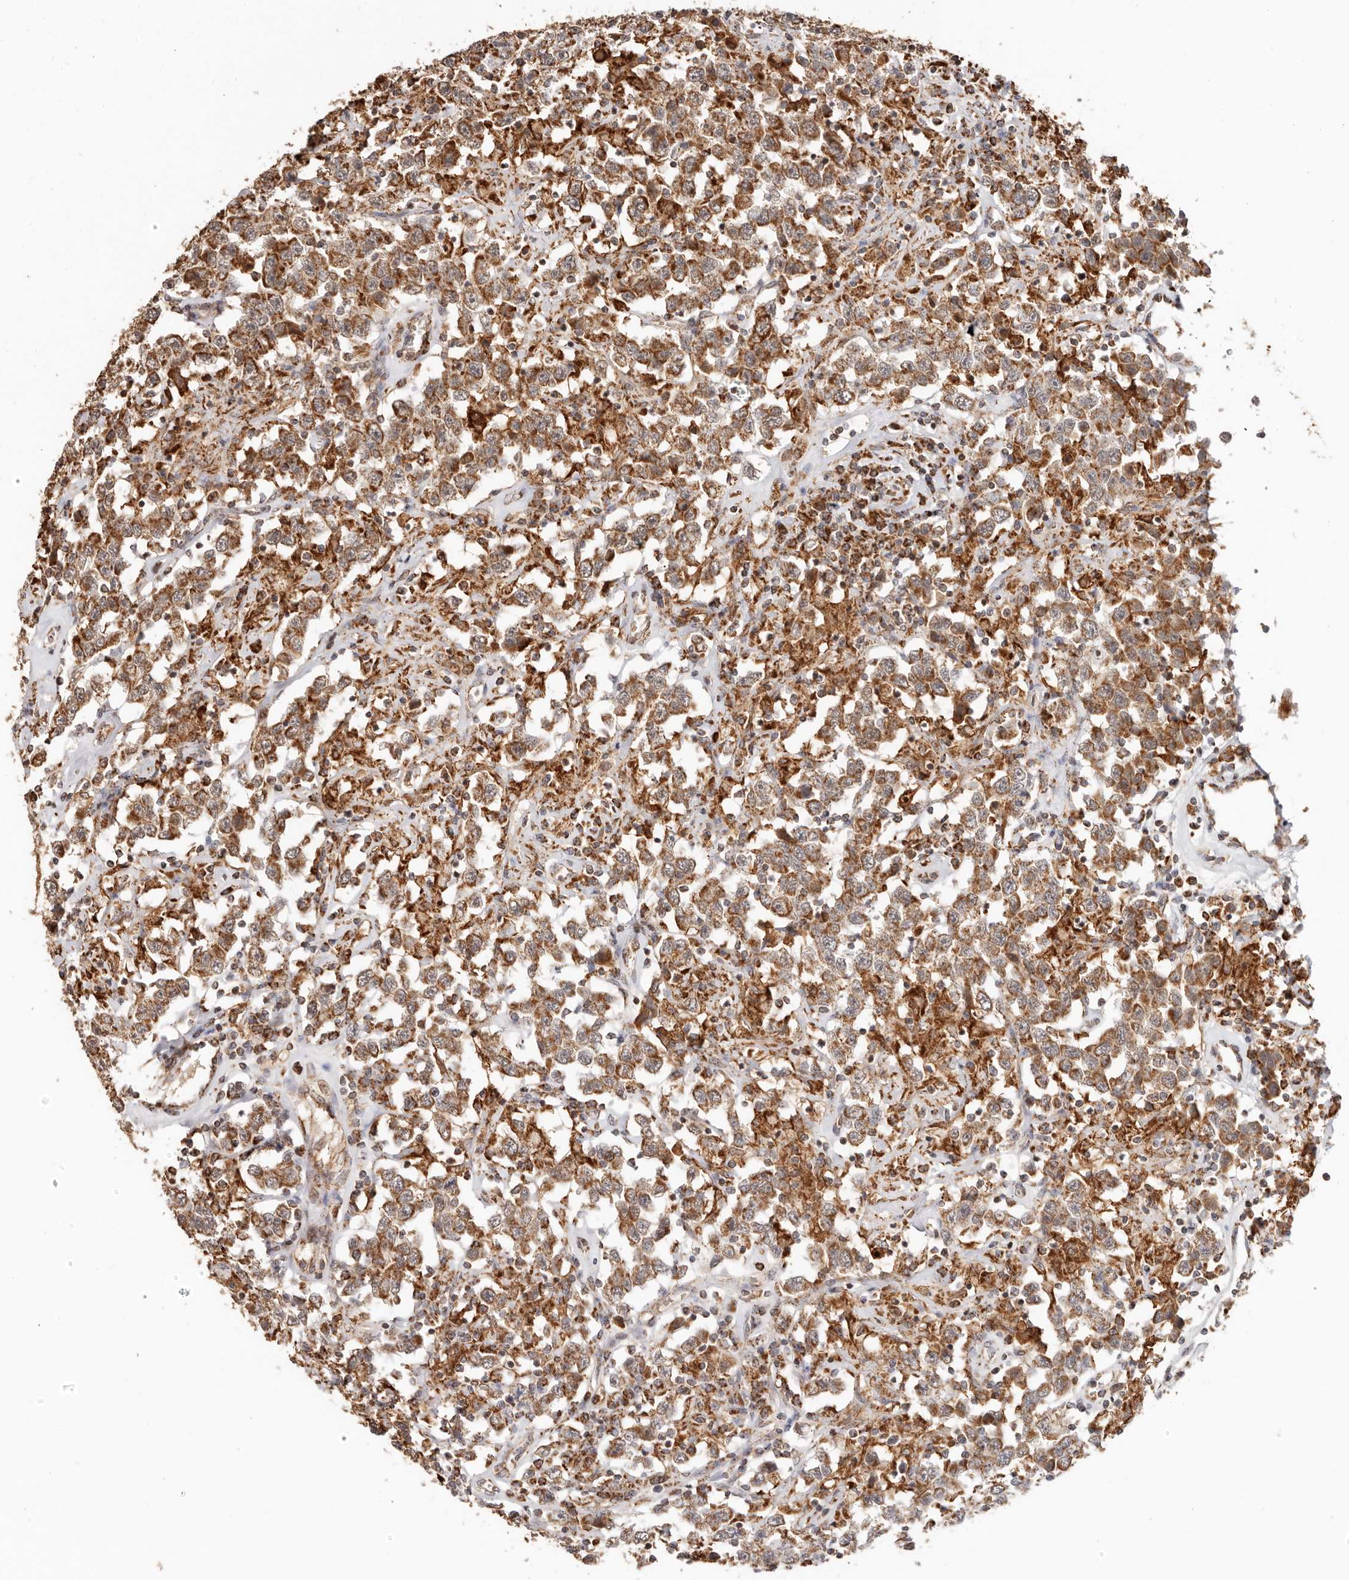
{"staining": {"intensity": "strong", "quantity": ">75%", "location": "cytoplasmic/membranous"}, "tissue": "testis cancer", "cell_type": "Tumor cells", "image_type": "cancer", "snomed": [{"axis": "morphology", "description": "Seminoma, NOS"}, {"axis": "topography", "description": "Testis"}], "caption": "Immunohistochemistry (IHC) image of neoplastic tissue: testis seminoma stained using immunohistochemistry exhibits high levels of strong protein expression localized specifically in the cytoplasmic/membranous of tumor cells, appearing as a cytoplasmic/membranous brown color.", "gene": "NDUFB11", "patient": {"sex": "male", "age": 41}}